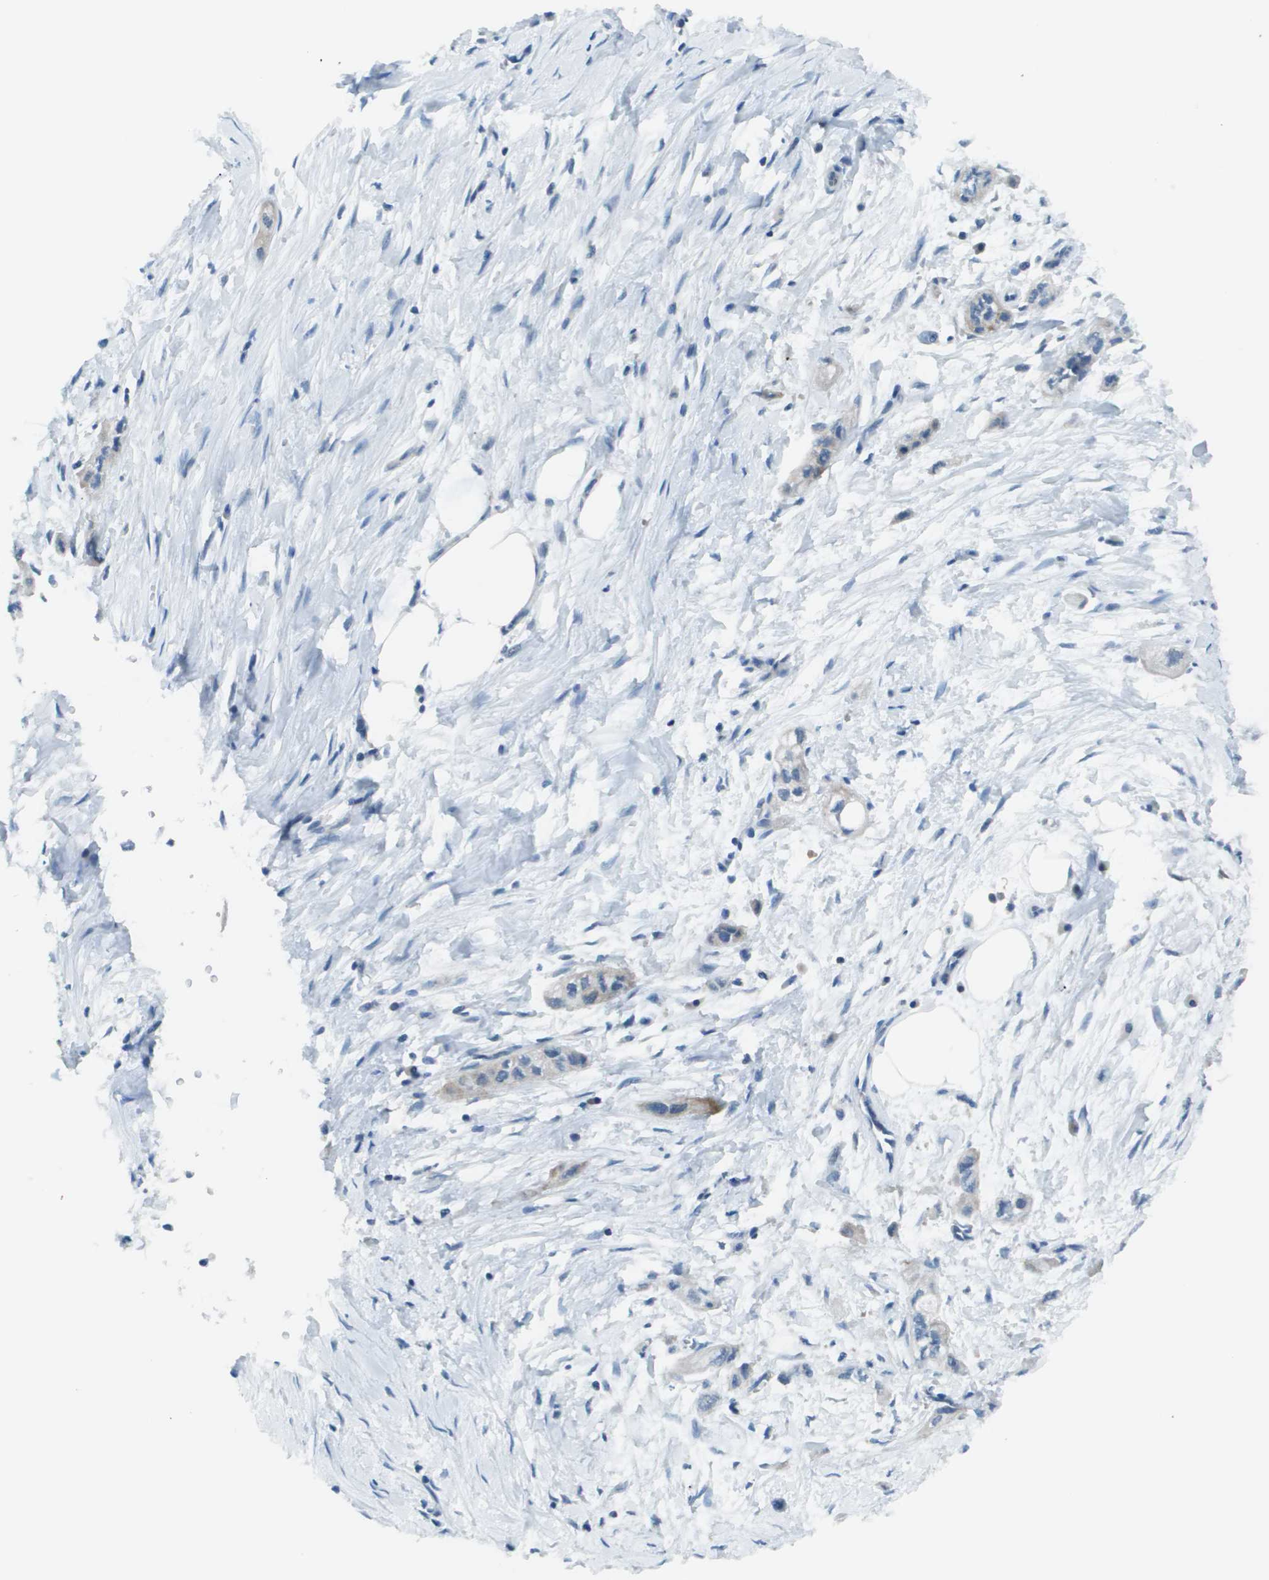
{"staining": {"intensity": "negative", "quantity": "none", "location": "none"}, "tissue": "pancreatic cancer", "cell_type": "Tumor cells", "image_type": "cancer", "snomed": [{"axis": "morphology", "description": "Adenocarcinoma, NOS"}, {"axis": "topography", "description": "Pancreas"}], "caption": "Protein analysis of pancreatic cancer demonstrates no significant staining in tumor cells.", "gene": "STIP1", "patient": {"sex": "male", "age": 74}}